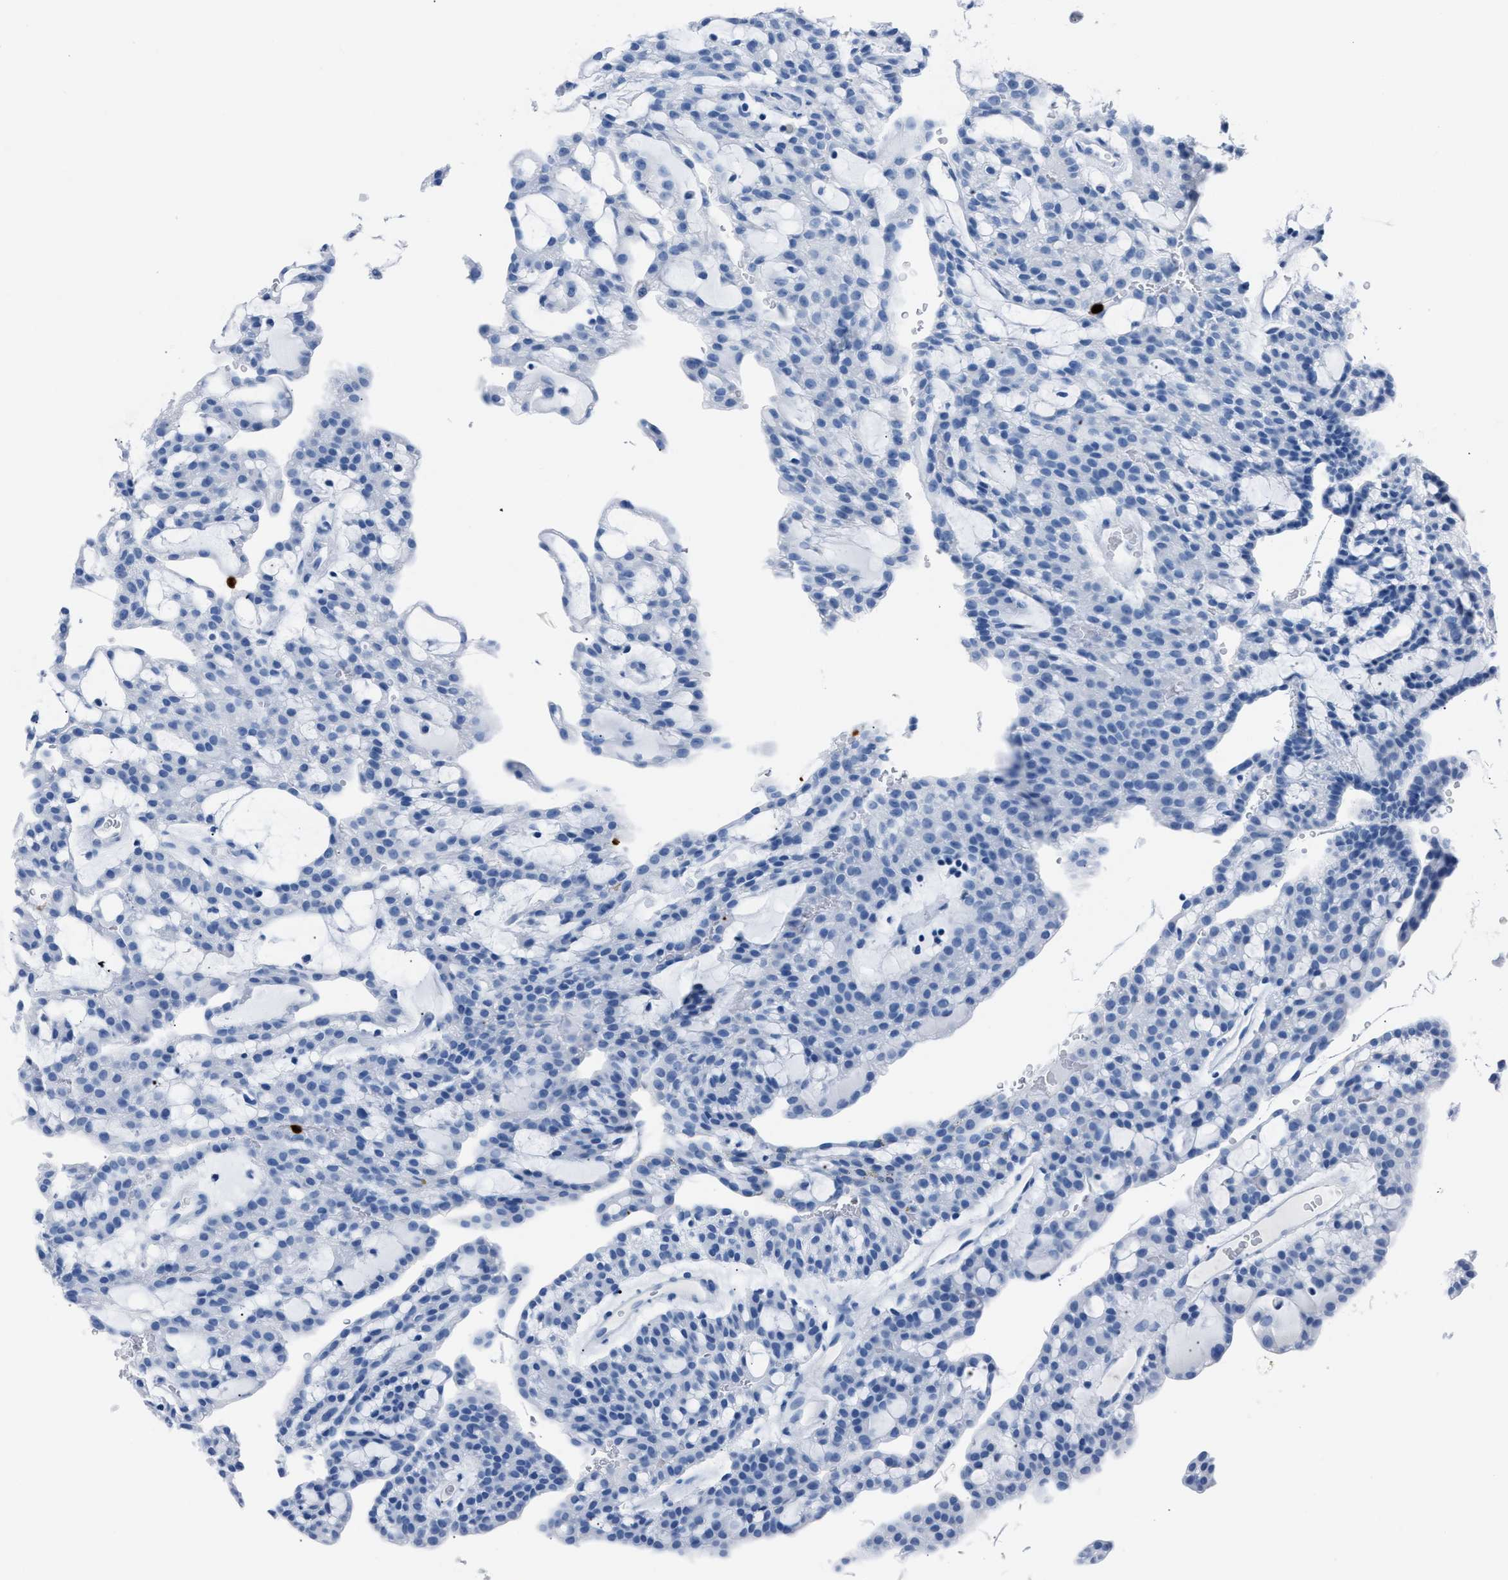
{"staining": {"intensity": "negative", "quantity": "none", "location": "none"}, "tissue": "renal cancer", "cell_type": "Tumor cells", "image_type": "cancer", "snomed": [{"axis": "morphology", "description": "Adenocarcinoma, NOS"}, {"axis": "topography", "description": "Kidney"}], "caption": "Tumor cells are negative for brown protein staining in renal cancer (adenocarcinoma).", "gene": "S100P", "patient": {"sex": "male", "age": 63}}